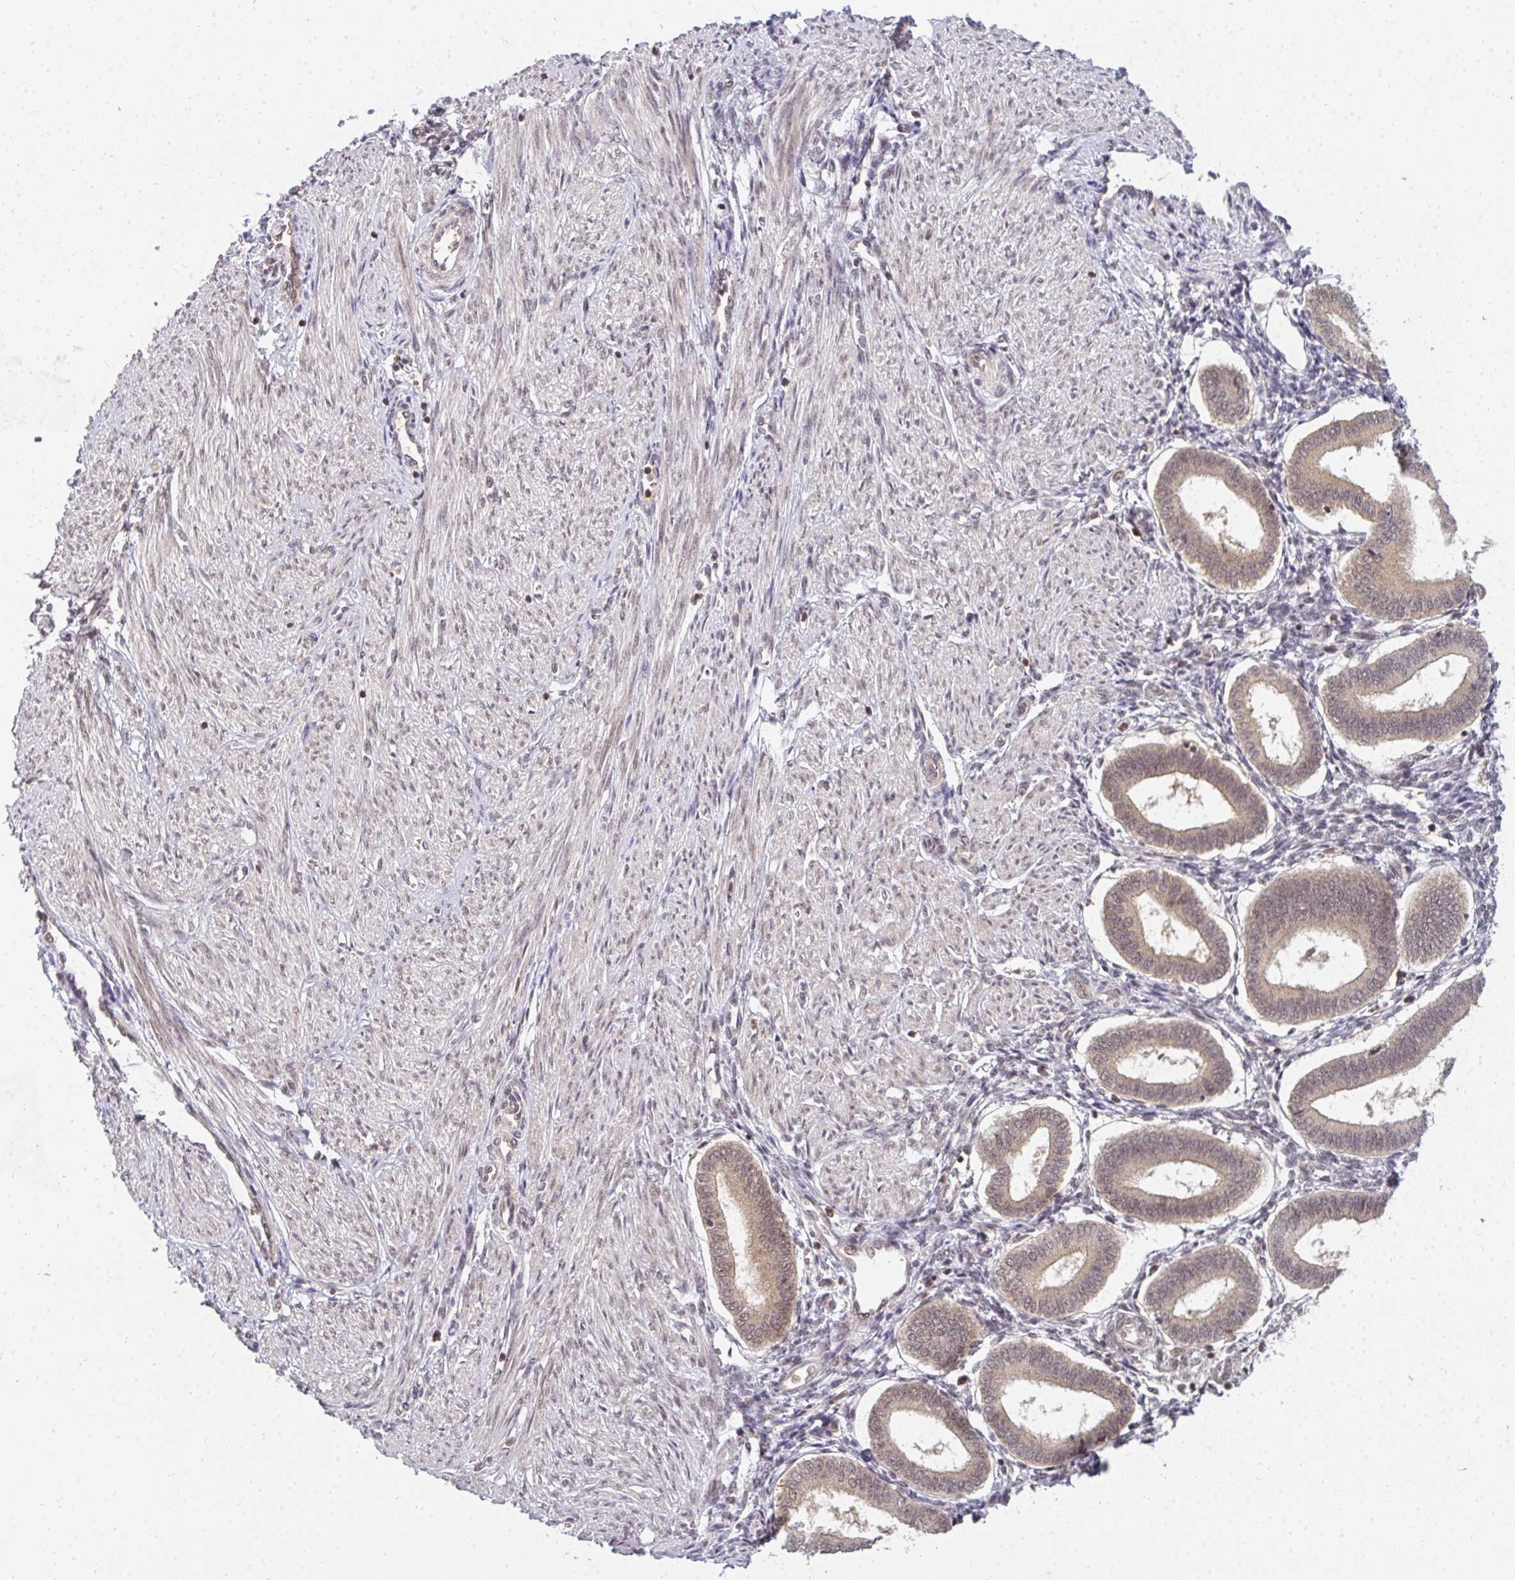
{"staining": {"intensity": "moderate", "quantity": "<25%", "location": "cytoplasmic/membranous,nuclear"}, "tissue": "endometrium", "cell_type": "Cells in endometrial stroma", "image_type": "normal", "snomed": [{"axis": "morphology", "description": "Normal tissue, NOS"}, {"axis": "topography", "description": "Endometrium"}], "caption": "Immunohistochemistry (IHC) of normal endometrium demonstrates low levels of moderate cytoplasmic/membranous,nuclear expression in approximately <25% of cells in endometrial stroma.", "gene": "GTF3C6", "patient": {"sex": "female", "age": 24}}